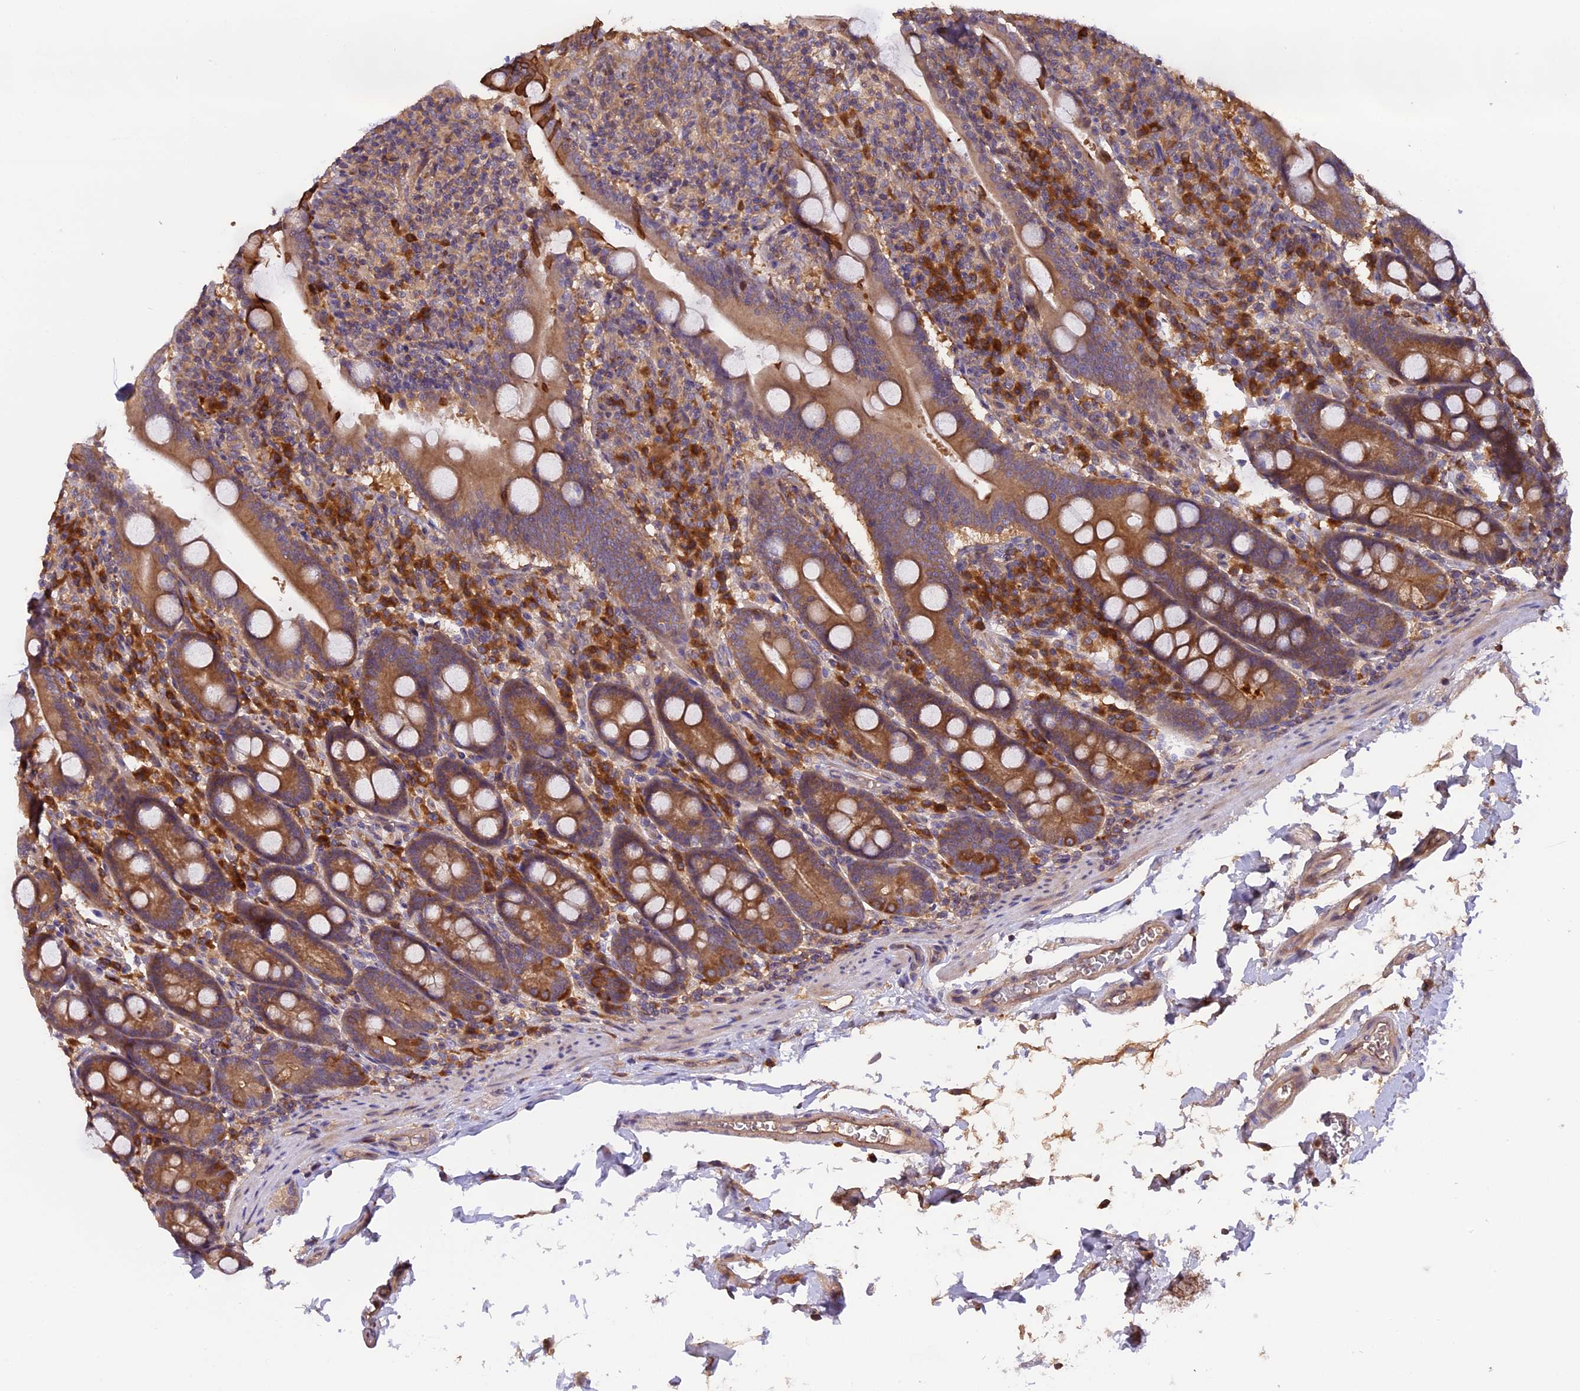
{"staining": {"intensity": "moderate", "quantity": ">75%", "location": "cytoplasmic/membranous"}, "tissue": "duodenum", "cell_type": "Glandular cells", "image_type": "normal", "snomed": [{"axis": "morphology", "description": "Normal tissue, NOS"}, {"axis": "topography", "description": "Duodenum"}], "caption": "Protein expression by IHC exhibits moderate cytoplasmic/membranous staining in about >75% of glandular cells in normal duodenum. Nuclei are stained in blue.", "gene": "SETD6", "patient": {"sex": "male", "age": 35}}